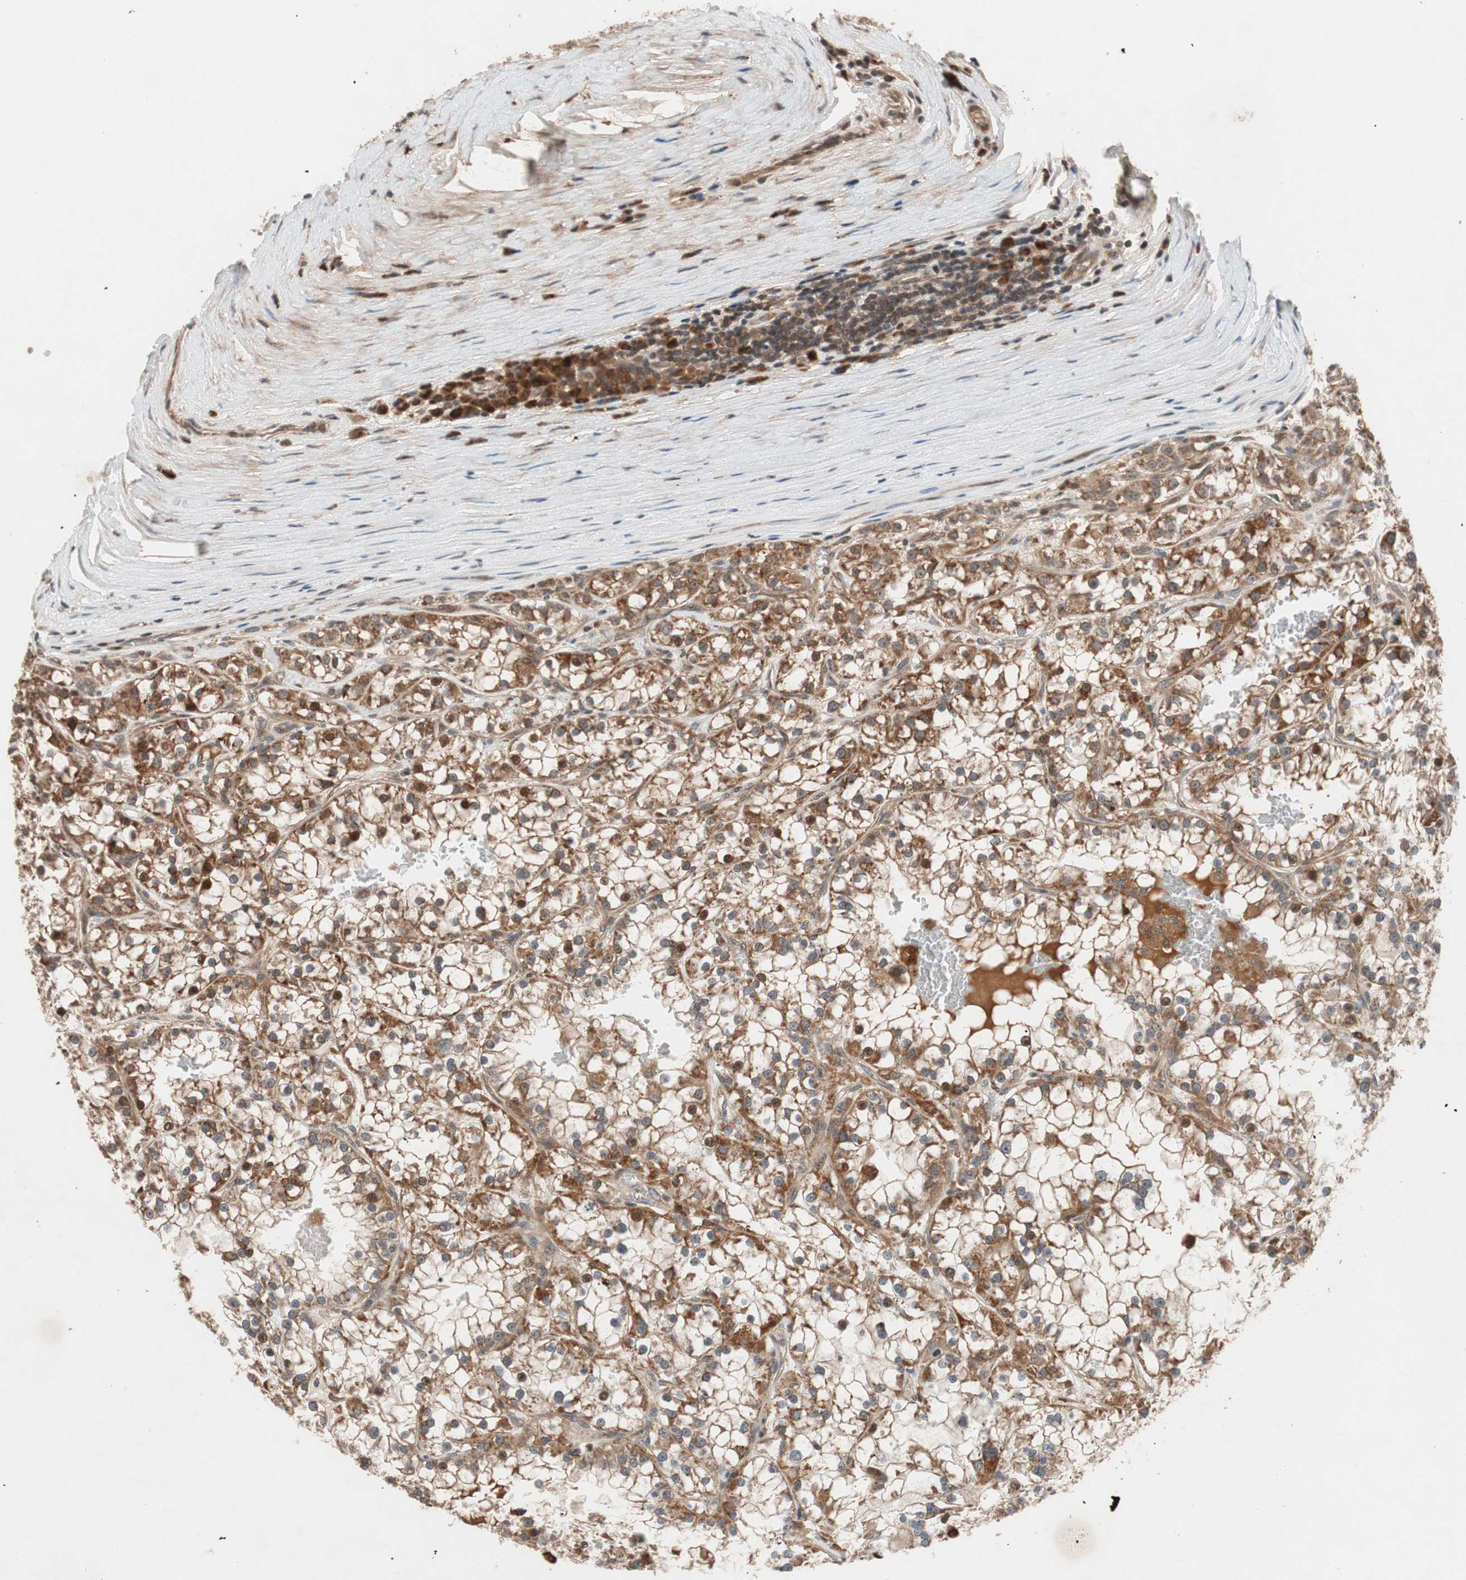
{"staining": {"intensity": "strong", "quantity": ">75%", "location": "cytoplasmic/membranous,nuclear"}, "tissue": "renal cancer", "cell_type": "Tumor cells", "image_type": "cancer", "snomed": [{"axis": "morphology", "description": "Adenocarcinoma, NOS"}, {"axis": "topography", "description": "Kidney"}], "caption": "This image demonstrates IHC staining of adenocarcinoma (renal), with high strong cytoplasmic/membranous and nuclear staining in about >75% of tumor cells.", "gene": "NF2", "patient": {"sex": "female", "age": 52}}